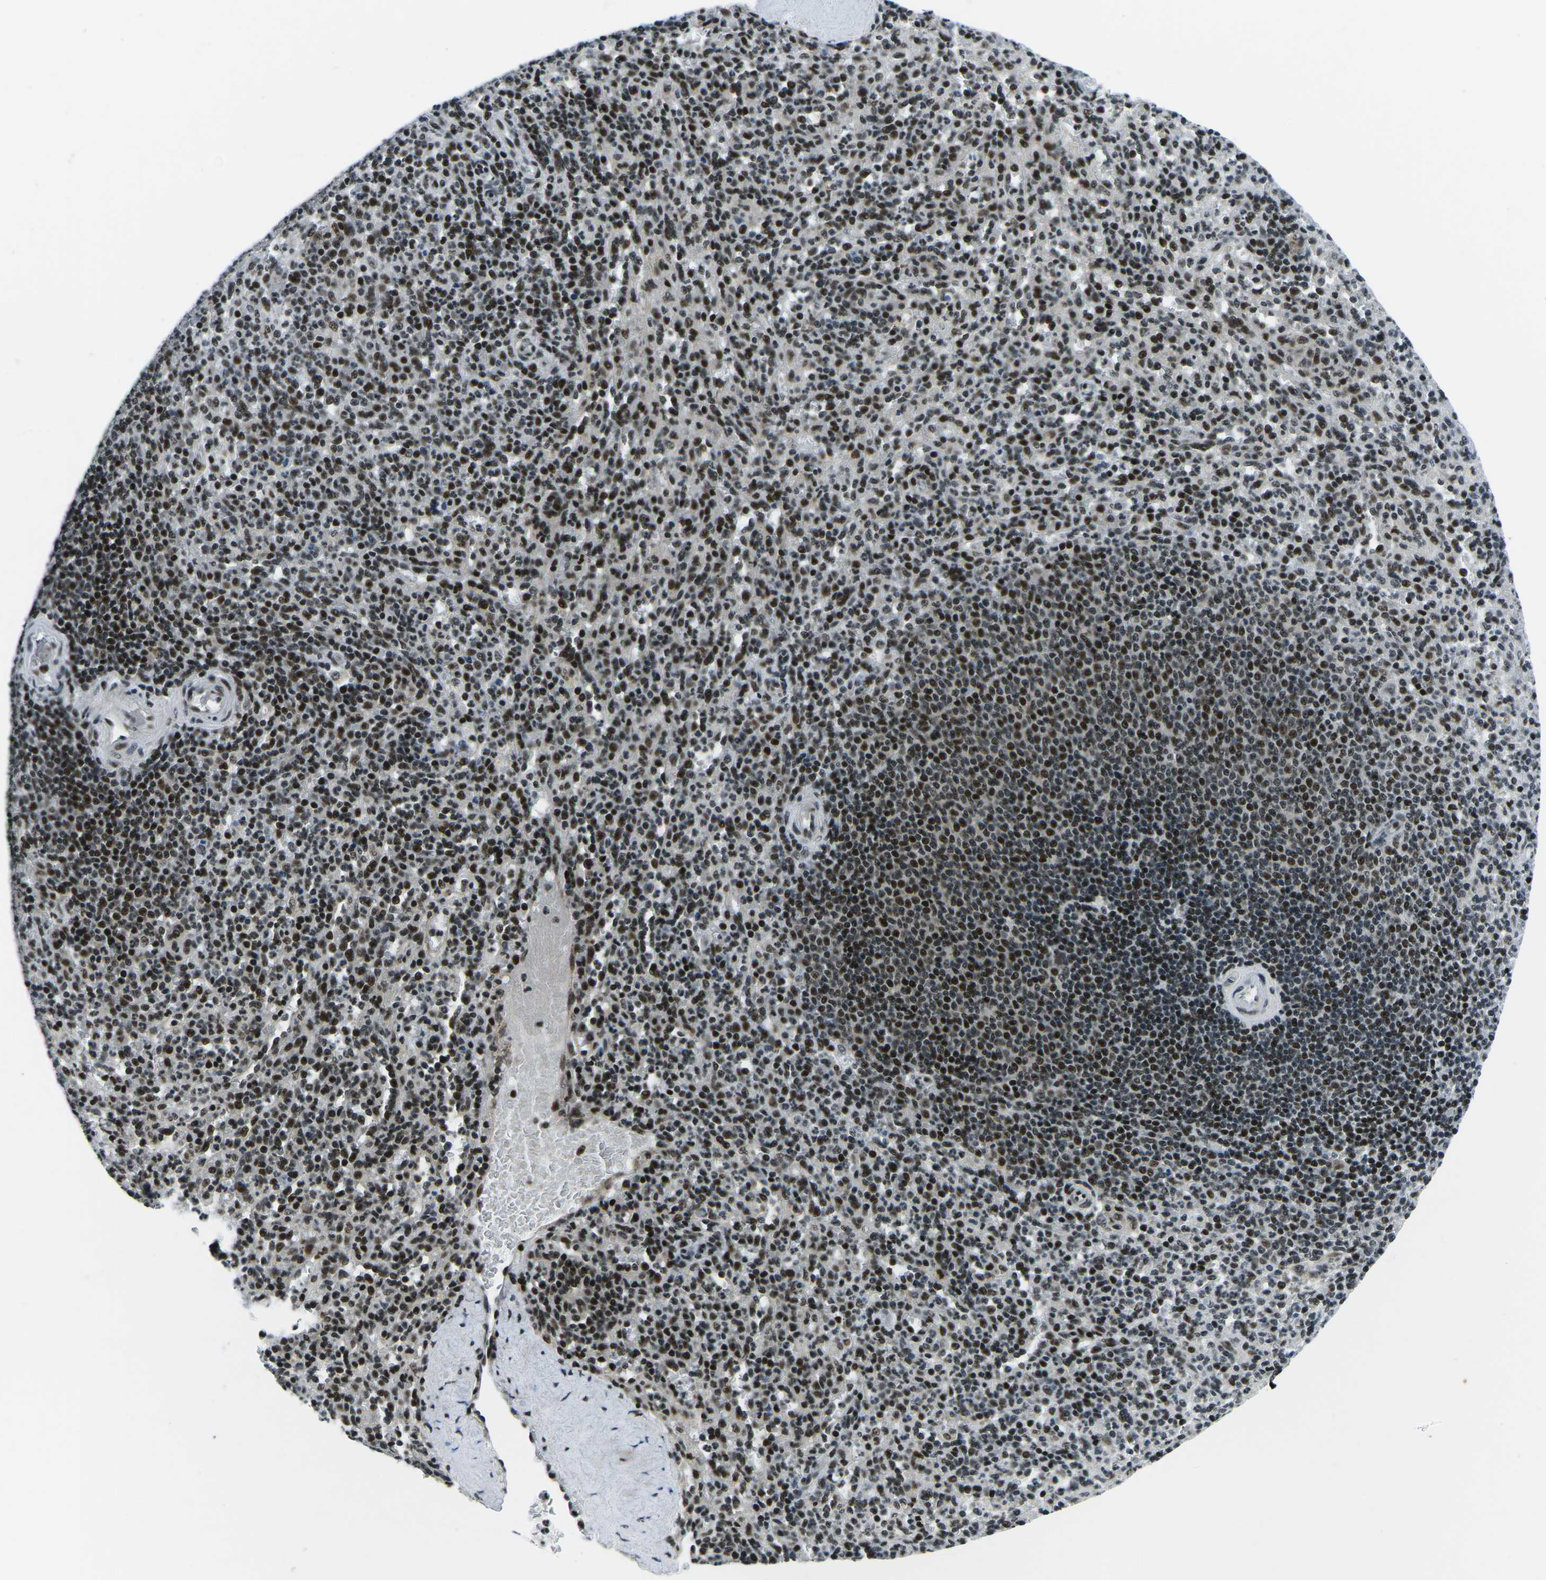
{"staining": {"intensity": "moderate", "quantity": ">75%", "location": "nuclear"}, "tissue": "spleen", "cell_type": "Cells in red pulp", "image_type": "normal", "snomed": [{"axis": "morphology", "description": "Normal tissue, NOS"}, {"axis": "topography", "description": "Spleen"}], "caption": "Immunohistochemistry photomicrograph of benign spleen stained for a protein (brown), which demonstrates medium levels of moderate nuclear positivity in approximately >75% of cells in red pulp.", "gene": "RBL2", "patient": {"sex": "male", "age": 36}}